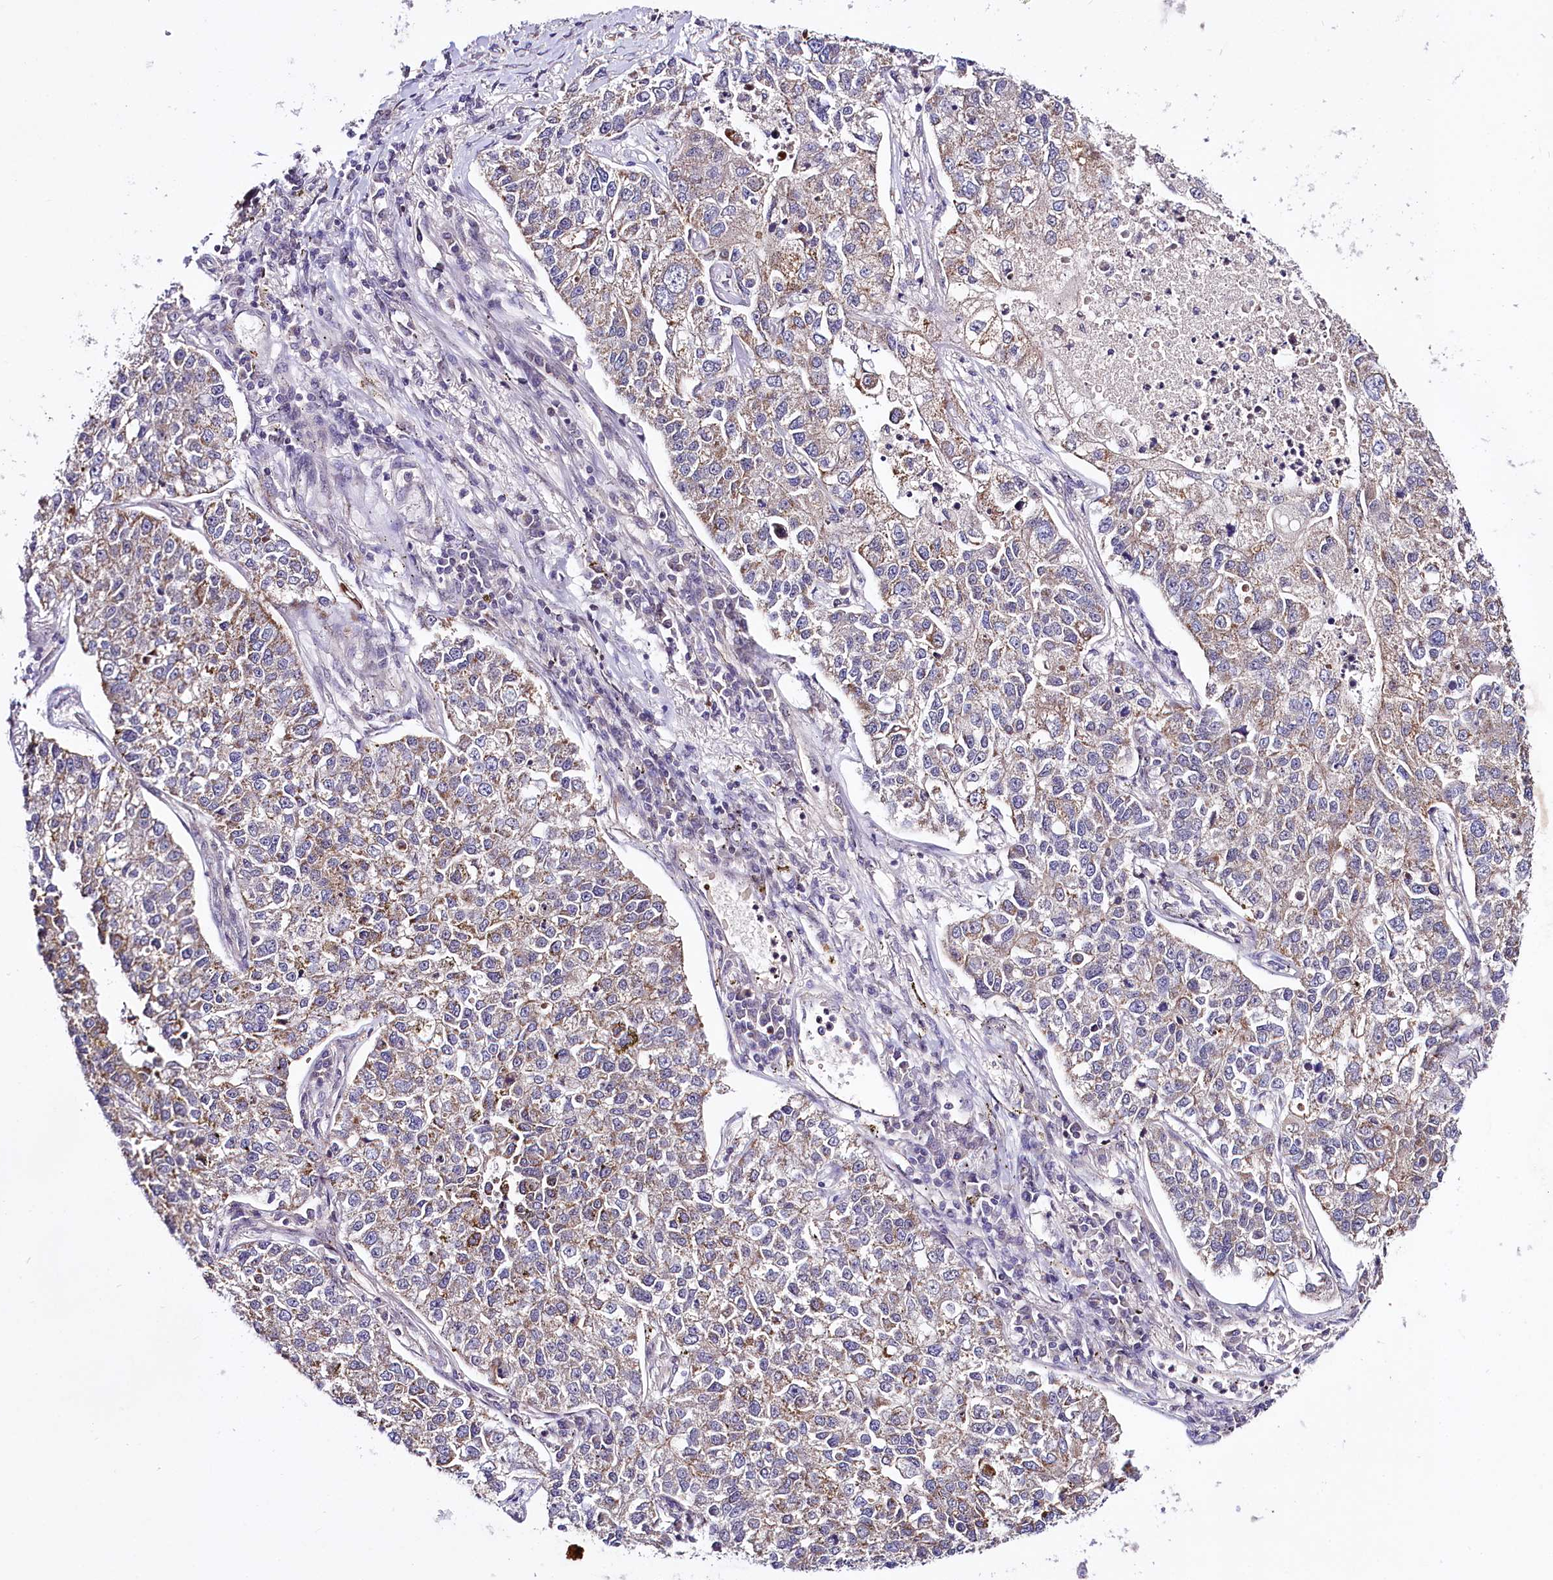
{"staining": {"intensity": "weak", "quantity": ">75%", "location": "cytoplasmic/membranous"}, "tissue": "lung cancer", "cell_type": "Tumor cells", "image_type": "cancer", "snomed": [{"axis": "morphology", "description": "Adenocarcinoma, NOS"}, {"axis": "topography", "description": "Lung"}], "caption": "IHC image of human lung cancer (adenocarcinoma) stained for a protein (brown), which demonstrates low levels of weak cytoplasmic/membranous expression in approximately >75% of tumor cells.", "gene": "TAFAZZIN", "patient": {"sex": "male", "age": 49}}